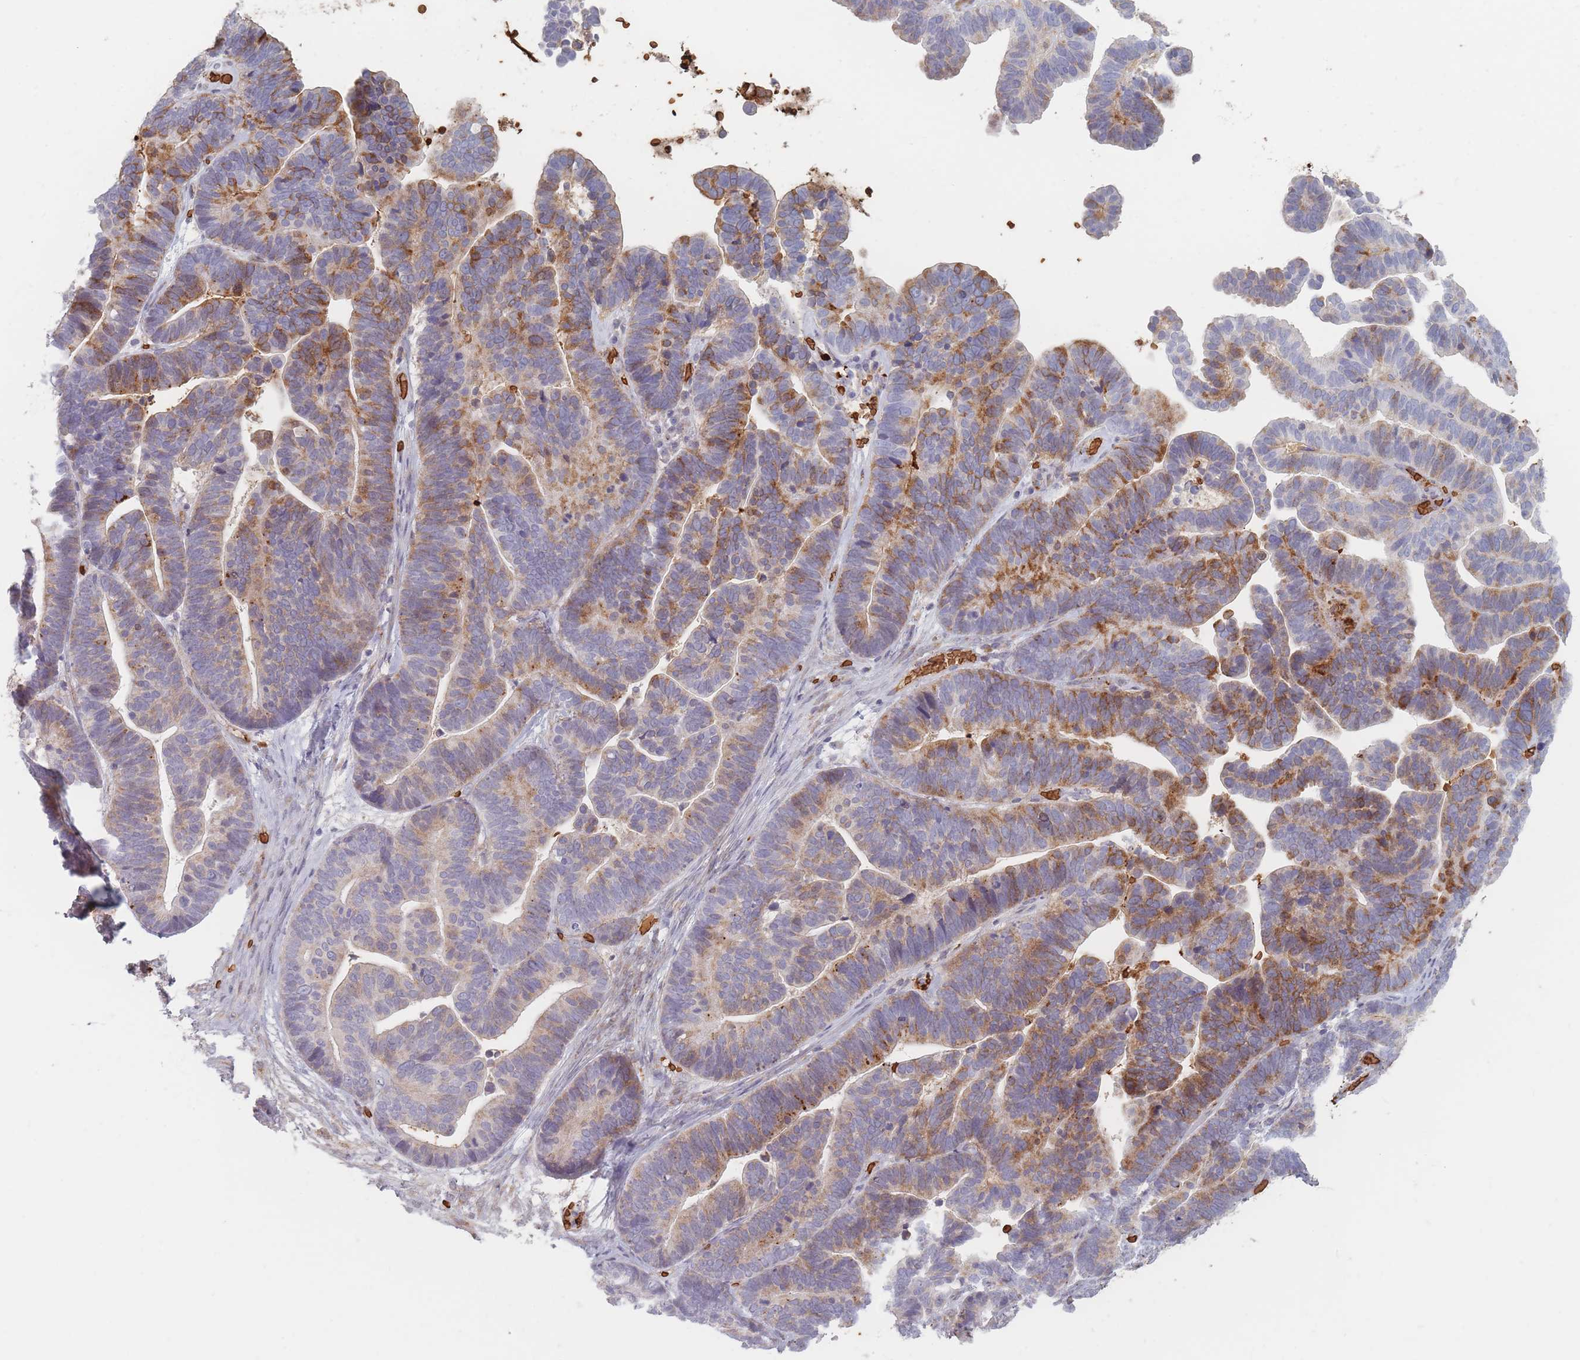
{"staining": {"intensity": "strong", "quantity": "<25%", "location": "cytoplasmic/membranous"}, "tissue": "ovarian cancer", "cell_type": "Tumor cells", "image_type": "cancer", "snomed": [{"axis": "morphology", "description": "Cystadenocarcinoma, serous, NOS"}, {"axis": "topography", "description": "Ovary"}], "caption": "Immunohistochemical staining of human ovarian cancer (serous cystadenocarcinoma) exhibits strong cytoplasmic/membranous protein positivity in approximately <25% of tumor cells.", "gene": "SLC2A6", "patient": {"sex": "female", "age": 56}}